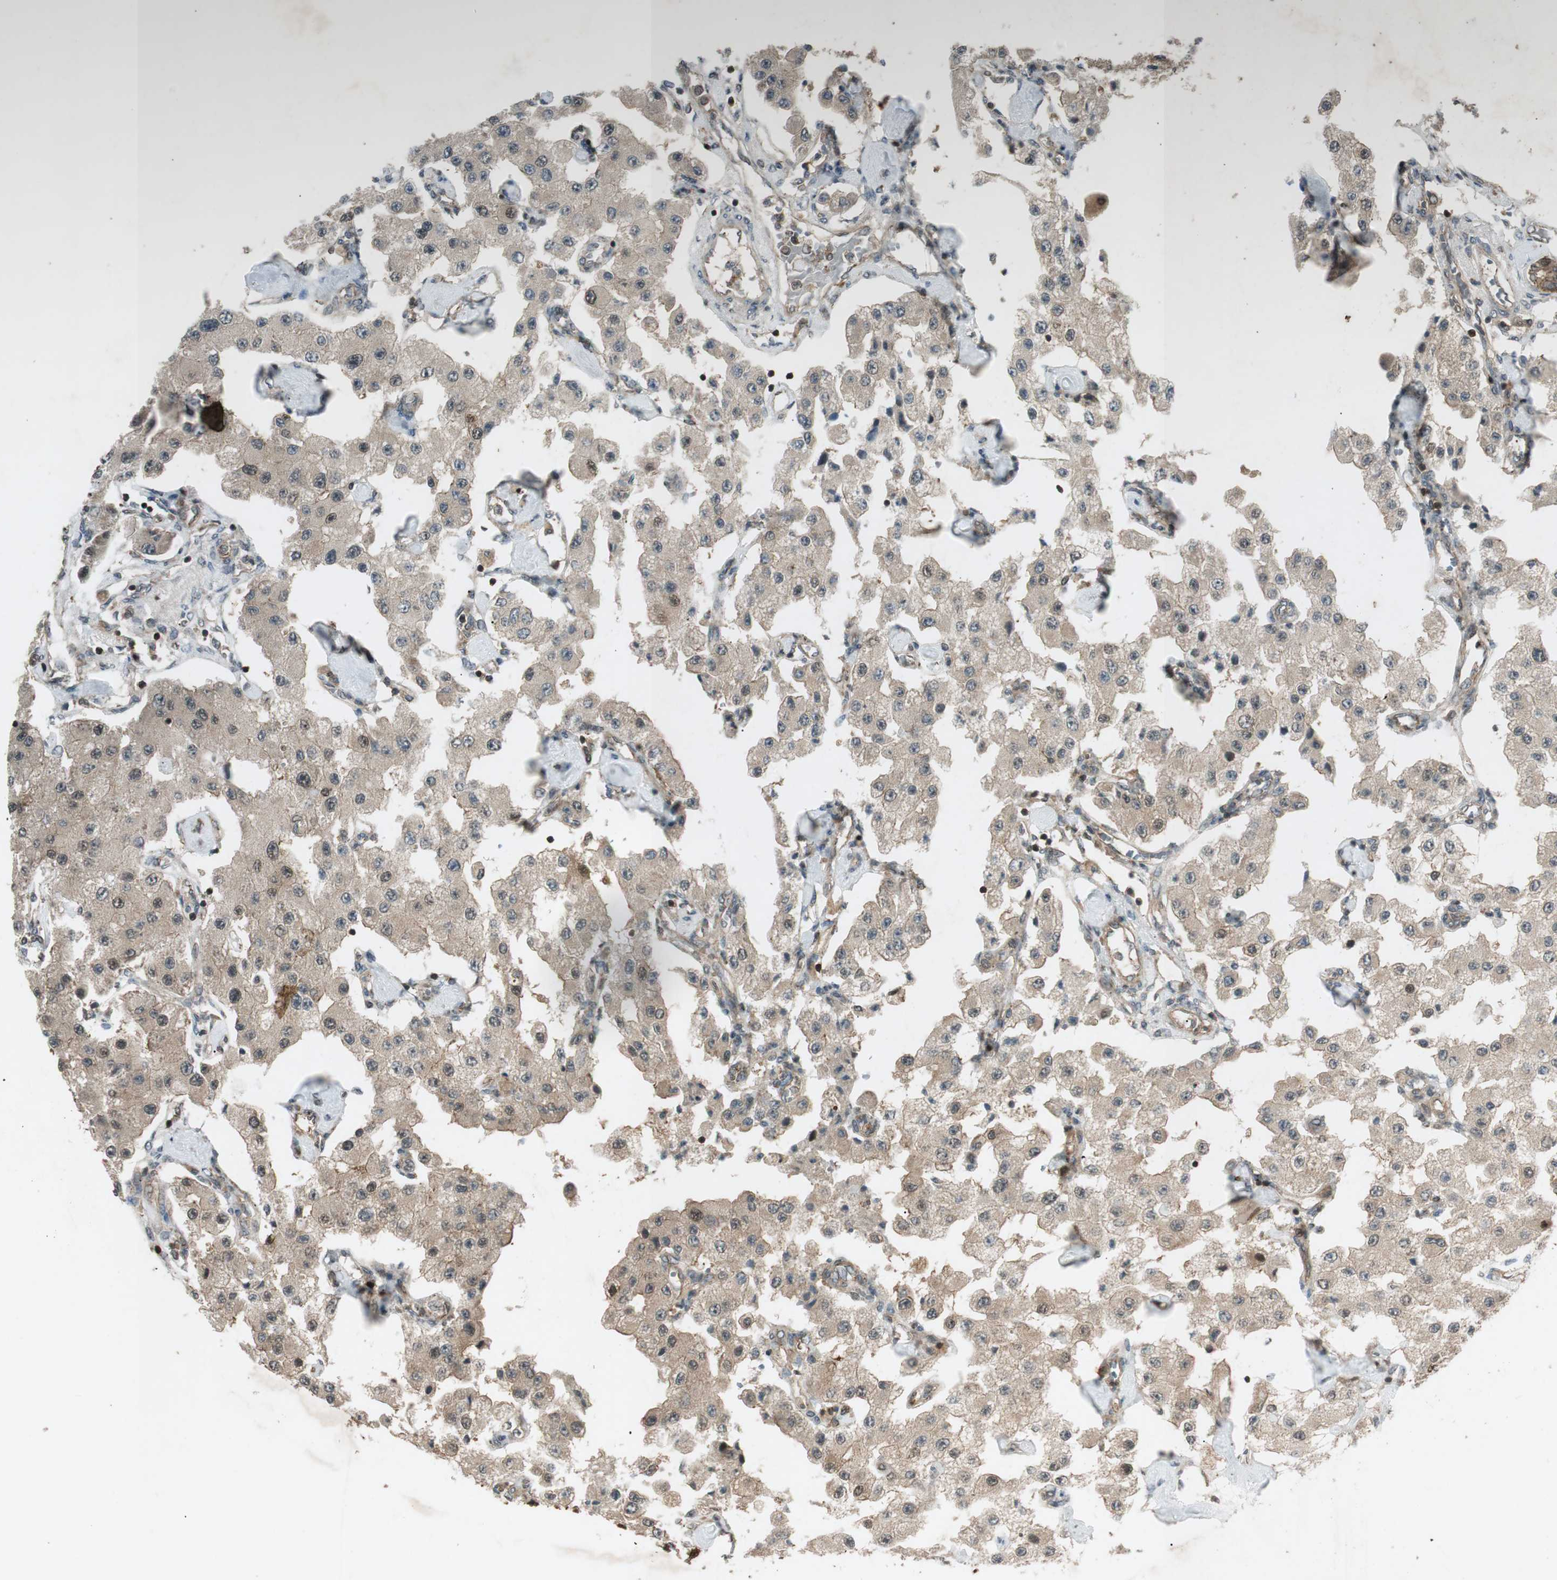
{"staining": {"intensity": "weak", "quantity": ">75%", "location": "cytoplasmic/membranous,nuclear"}, "tissue": "carcinoid", "cell_type": "Tumor cells", "image_type": "cancer", "snomed": [{"axis": "morphology", "description": "Carcinoid, malignant, NOS"}, {"axis": "topography", "description": "Pancreas"}], "caption": "Brown immunohistochemical staining in carcinoid (malignant) displays weak cytoplasmic/membranous and nuclear expression in about >75% of tumor cells.", "gene": "EPHA8", "patient": {"sex": "male", "age": 41}}